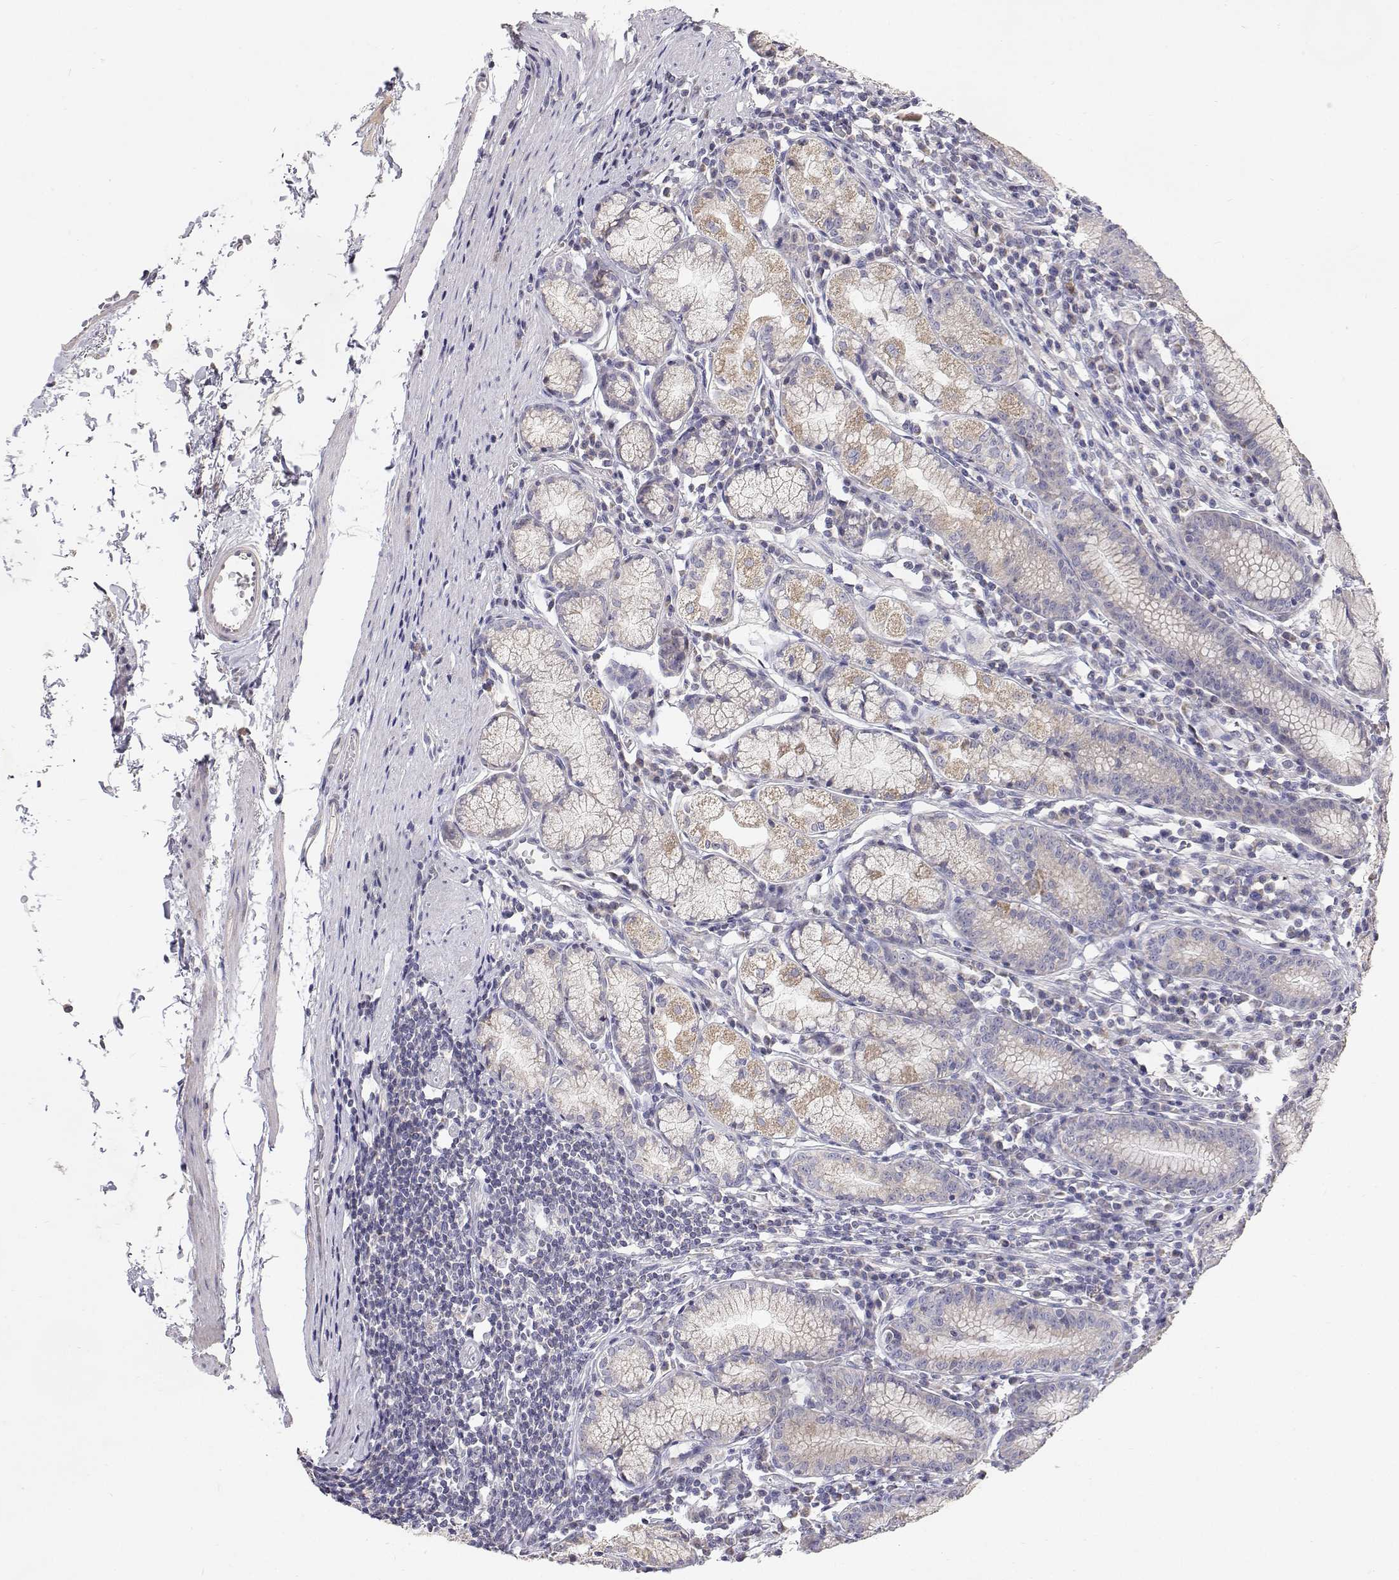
{"staining": {"intensity": "weak", "quantity": "<25%", "location": "cytoplasmic/membranous"}, "tissue": "stomach", "cell_type": "Glandular cells", "image_type": "normal", "snomed": [{"axis": "morphology", "description": "Normal tissue, NOS"}, {"axis": "topography", "description": "Stomach"}], "caption": "Immunohistochemistry micrograph of benign stomach: human stomach stained with DAB (3,3'-diaminobenzidine) demonstrates no significant protein expression in glandular cells. (Stains: DAB IHC with hematoxylin counter stain, Microscopy: brightfield microscopy at high magnification).", "gene": "TRIM60", "patient": {"sex": "male", "age": 55}}